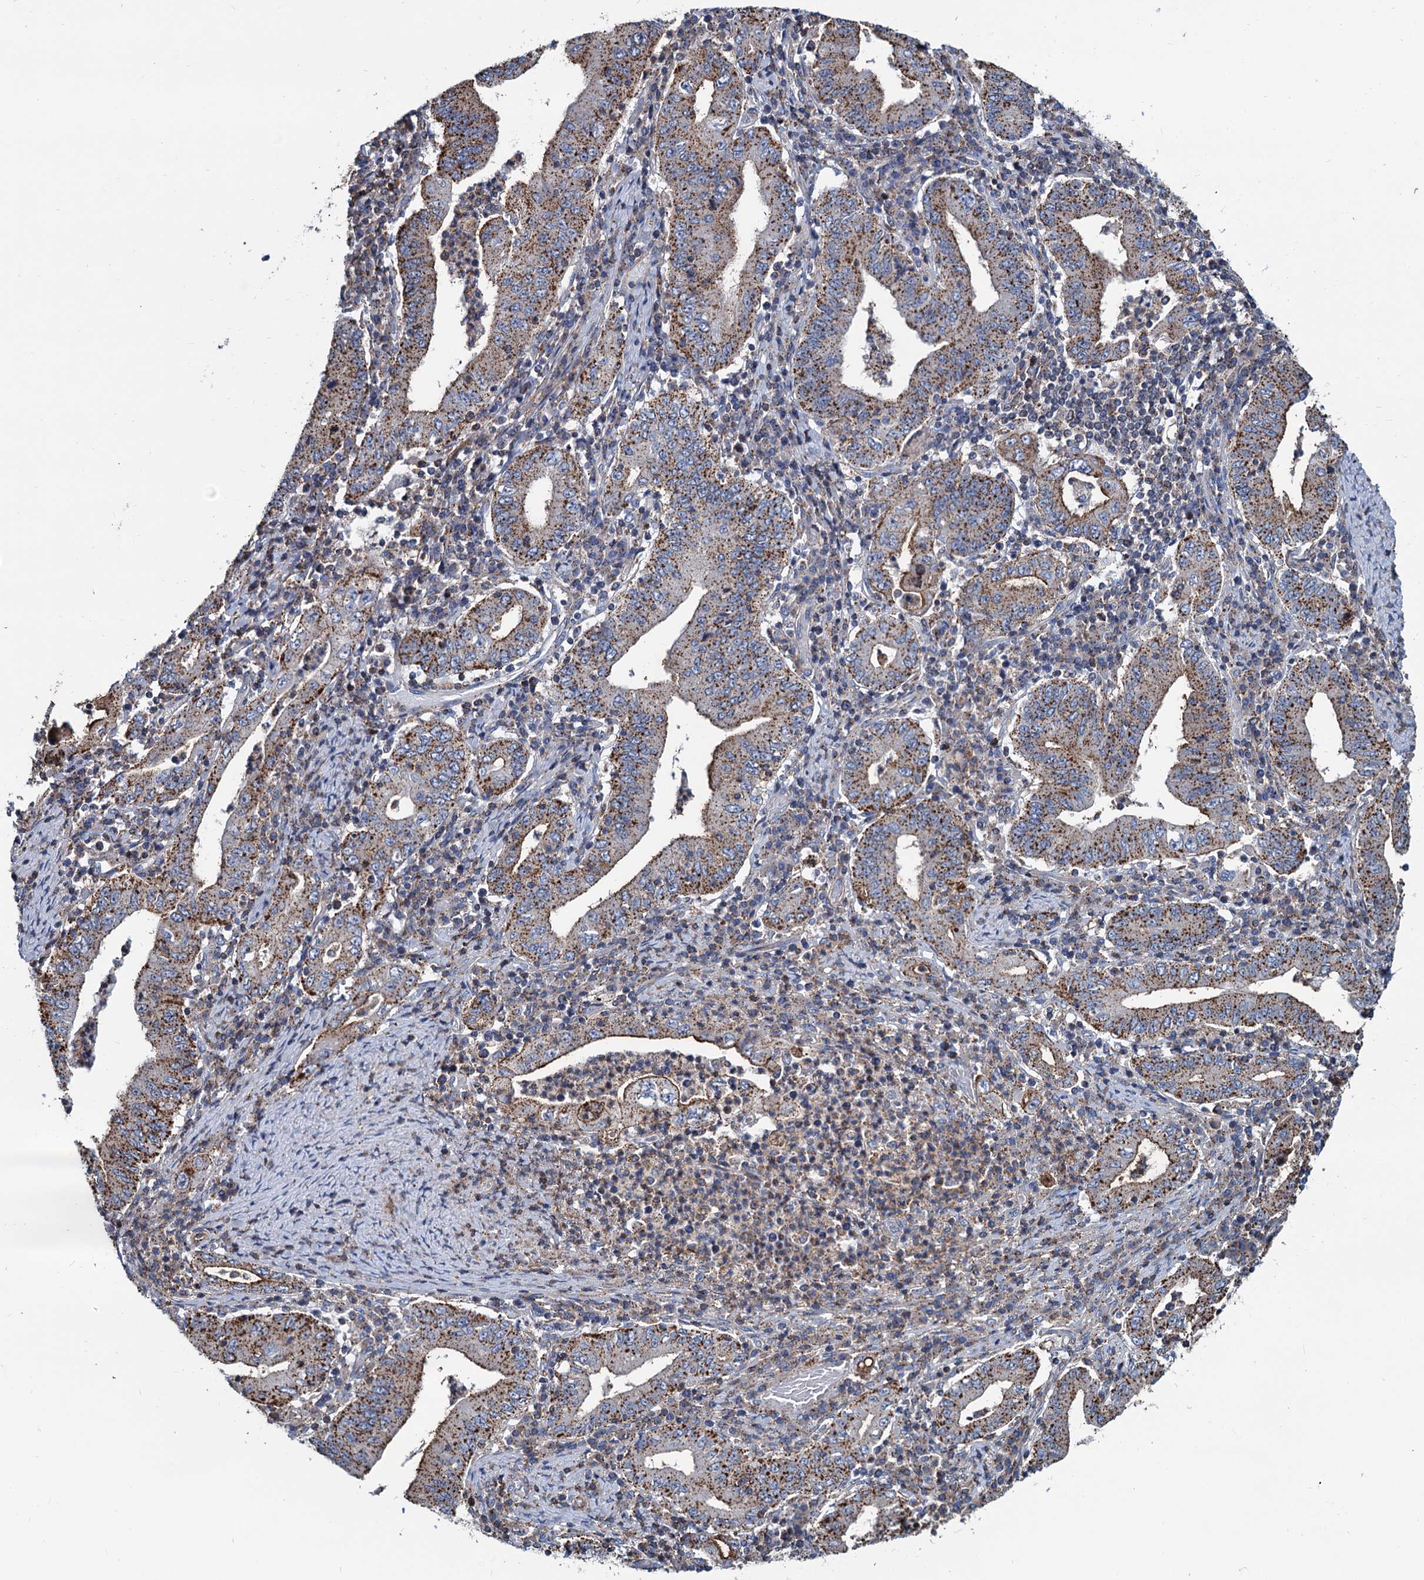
{"staining": {"intensity": "moderate", "quantity": ">75%", "location": "cytoplasmic/membranous"}, "tissue": "stomach cancer", "cell_type": "Tumor cells", "image_type": "cancer", "snomed": [{"axis": "morphology", "description": "Normal tissue, NOS"}, {"axis": "morphology", "description": "Adenocarcinoma, NOS"}, {"axis": "topography", "description": "Esophagus"}, {"axis": "topography", "description": "Stomach, upper"}, {"axis": "topography", "description": "Peripheral nerve tissue"}], "caption": "Immunohistochemical staining of stomach cancer exhibits moderate cytoplasmic/membranous protein positivity in approximately >75% of tumor cells.", "gene": "PSEN1", "patient": {"sex": "male", "age": 62}}